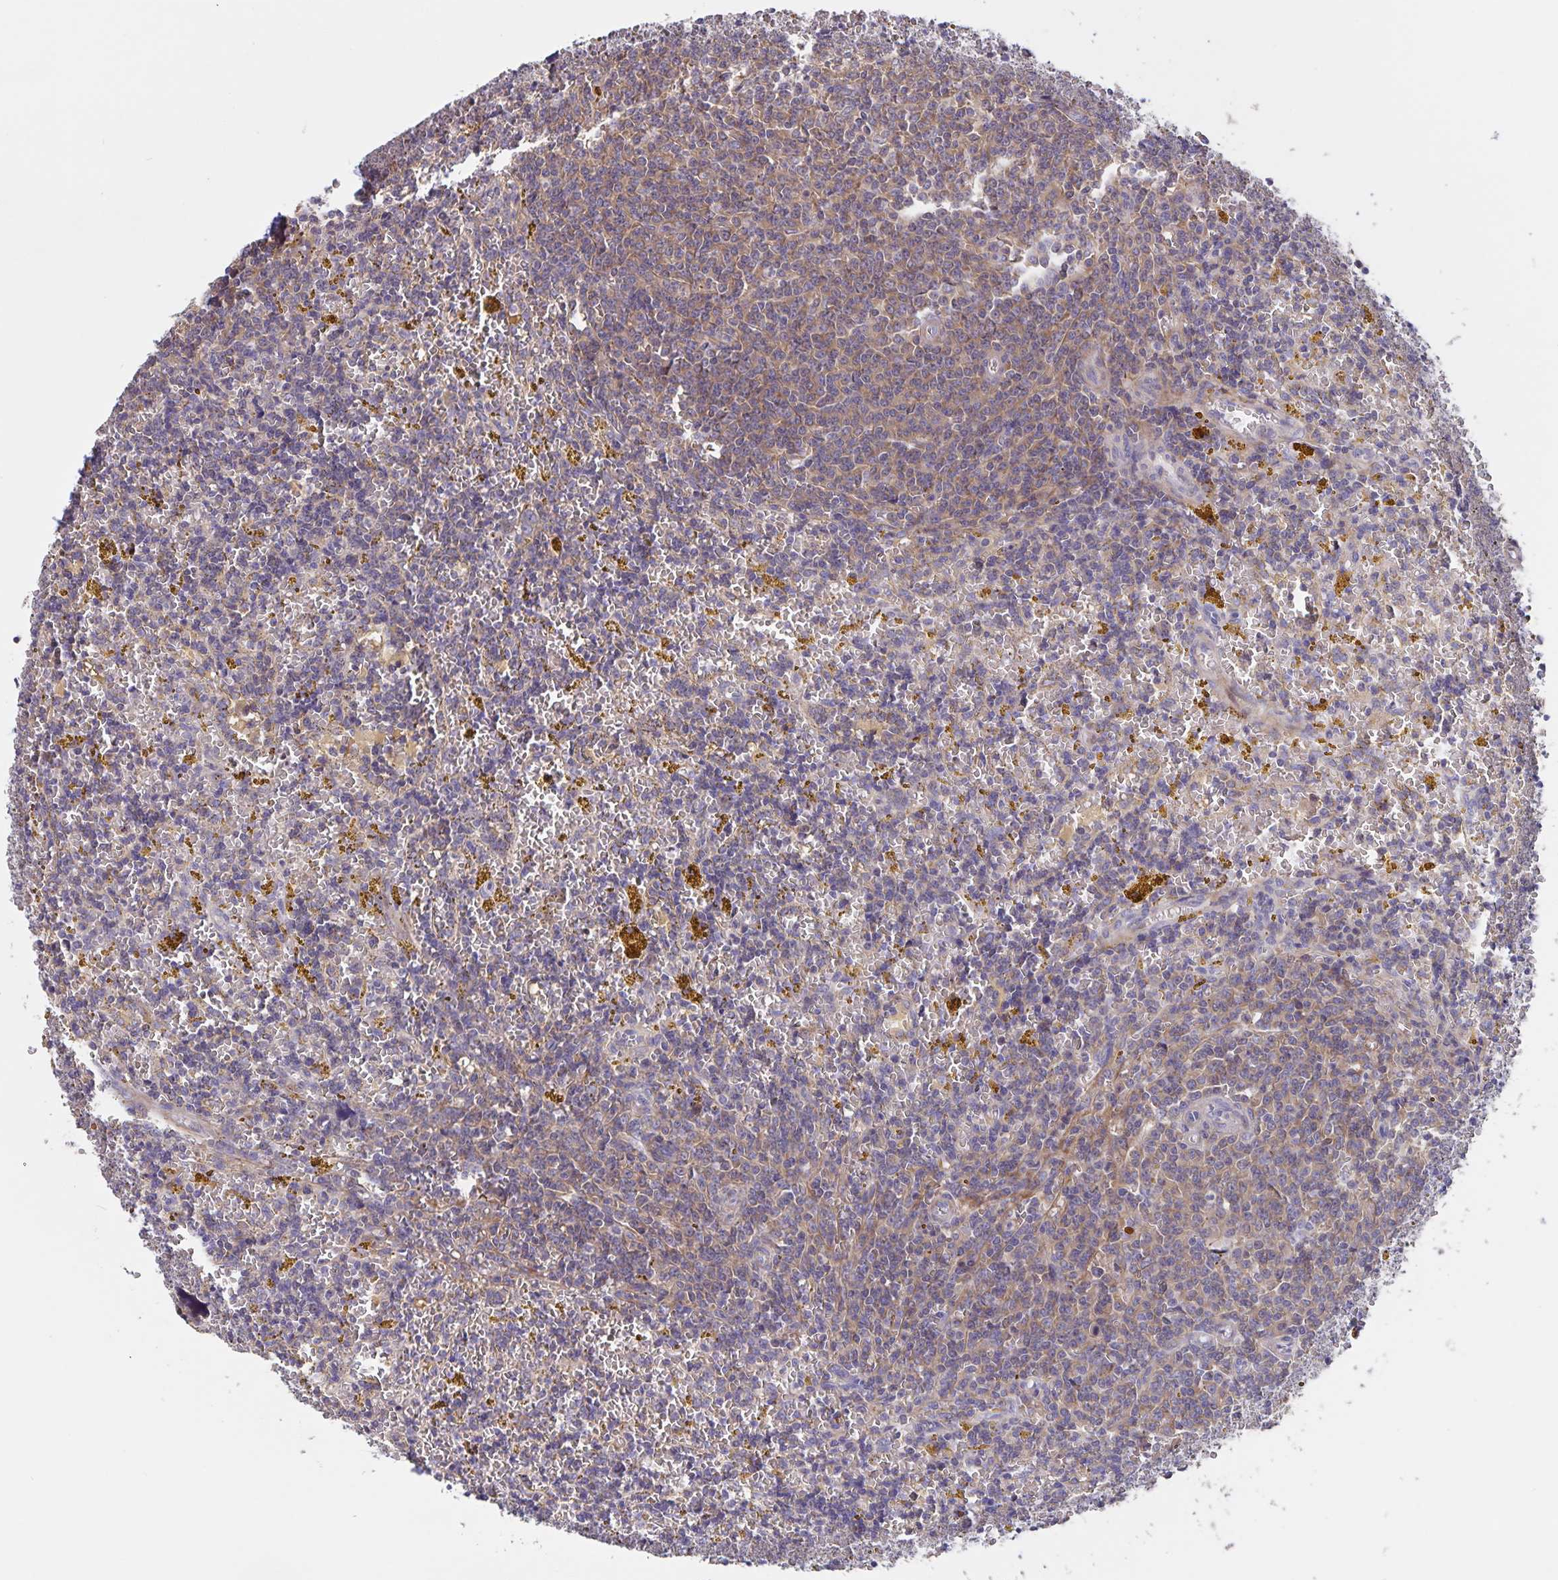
{"staining": {"intensity": "weak", "quantity": "<25%", "location": "cytoplasmic/membranous"}, "tissue": "lymphoma", "cell_type": "Tumor cells", "image_type": "cancer", "snomed": [{"axis": "morphology", "description": "Malignant lymphoma, non-Hodgkin's type, Low grade"}, {"axis": "topography", "description": "Spleen"}, {"axis": "topography", "description": "Lymph node"}], "caption": "Lymphoma was stained to show a protein in brown. There is no significant positivity in tumor cells.", "gene": "FBXL16", "patient": {"sex": "female", "age": 66}}